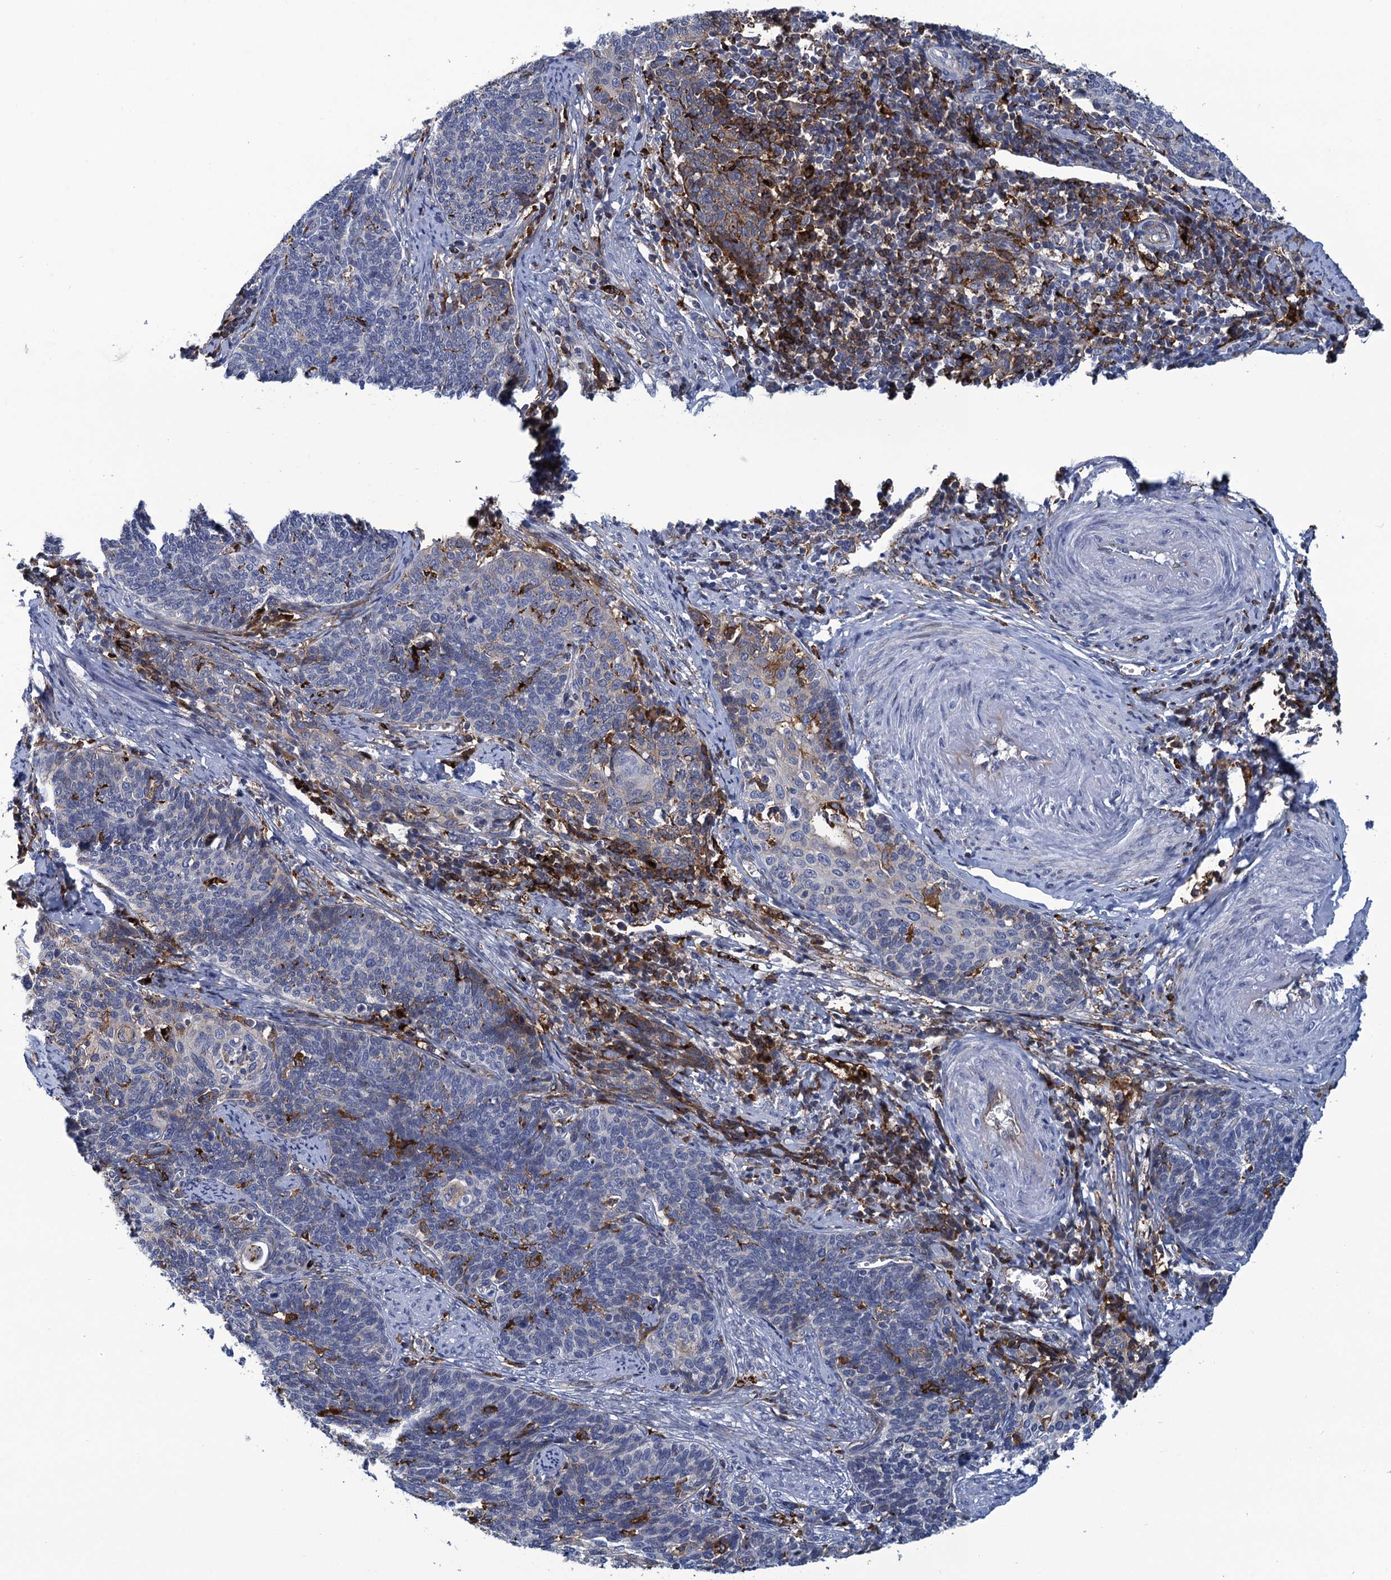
{"staining": {"intensity": "negative", "quantity": "none", "location": "none"}, "tissue": "cervical cancer", "cell_type": "Tumor cells", "image_type": "cancer", "snomed": [{"axis": "morphology", "description": "Squamous cell carcinoma, NOS"}, {"axis": "topography", "description": "Cervix"}], "caption": "The micrograph shows no staining of tumor cells in cervical cancer.", "gene": "DNHD1", "patient": {"sex": "female", "age": 39}}